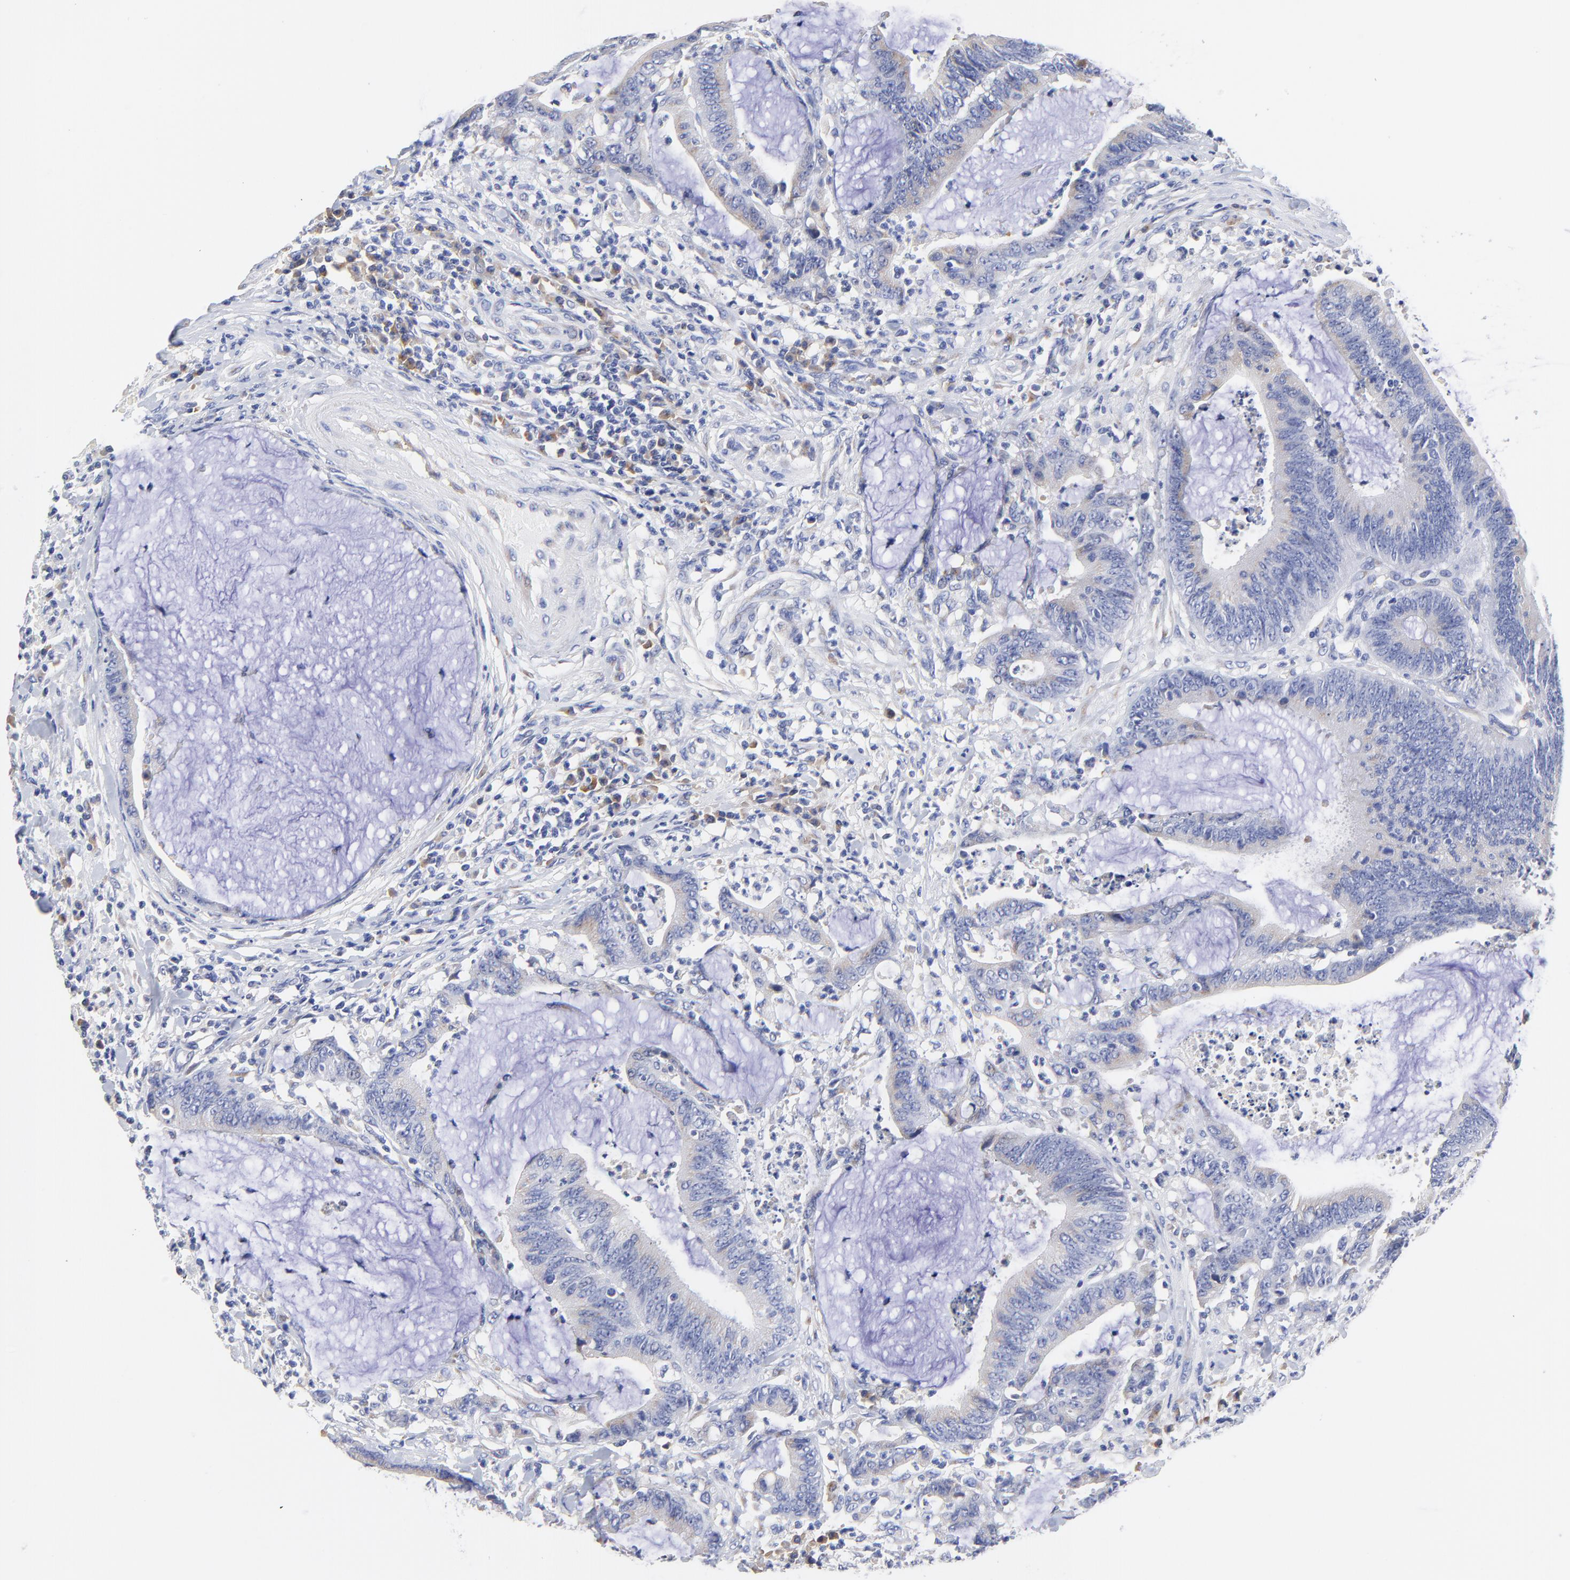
{"staining": {"intensity": "weak", "quantity": "25%-75%", "location": "cytoplasmic/membranous"}, "tissue": "colorectal cancer", "cell_type": "Tumor cells", "image_type": "cancer", "snomed": [{"axis": "morphology", "description": "Adenocarcinoma, NOS"}, {"axis": "topography", "description": "Rectum"}], "caption": "Tumor cells exhibit weak cytoplasmic/membranous staining in about 25%-75% of cells in colorectal adenocarcinoma. The protein of interest is stained brown, and the nuclei are stained in blue (DAB (3,3'-diaminobenzidine) IHC with brightfield microscopy, high magnification).", "gene": "LAX1", "patient": {"sex": "female", "age": 66}}